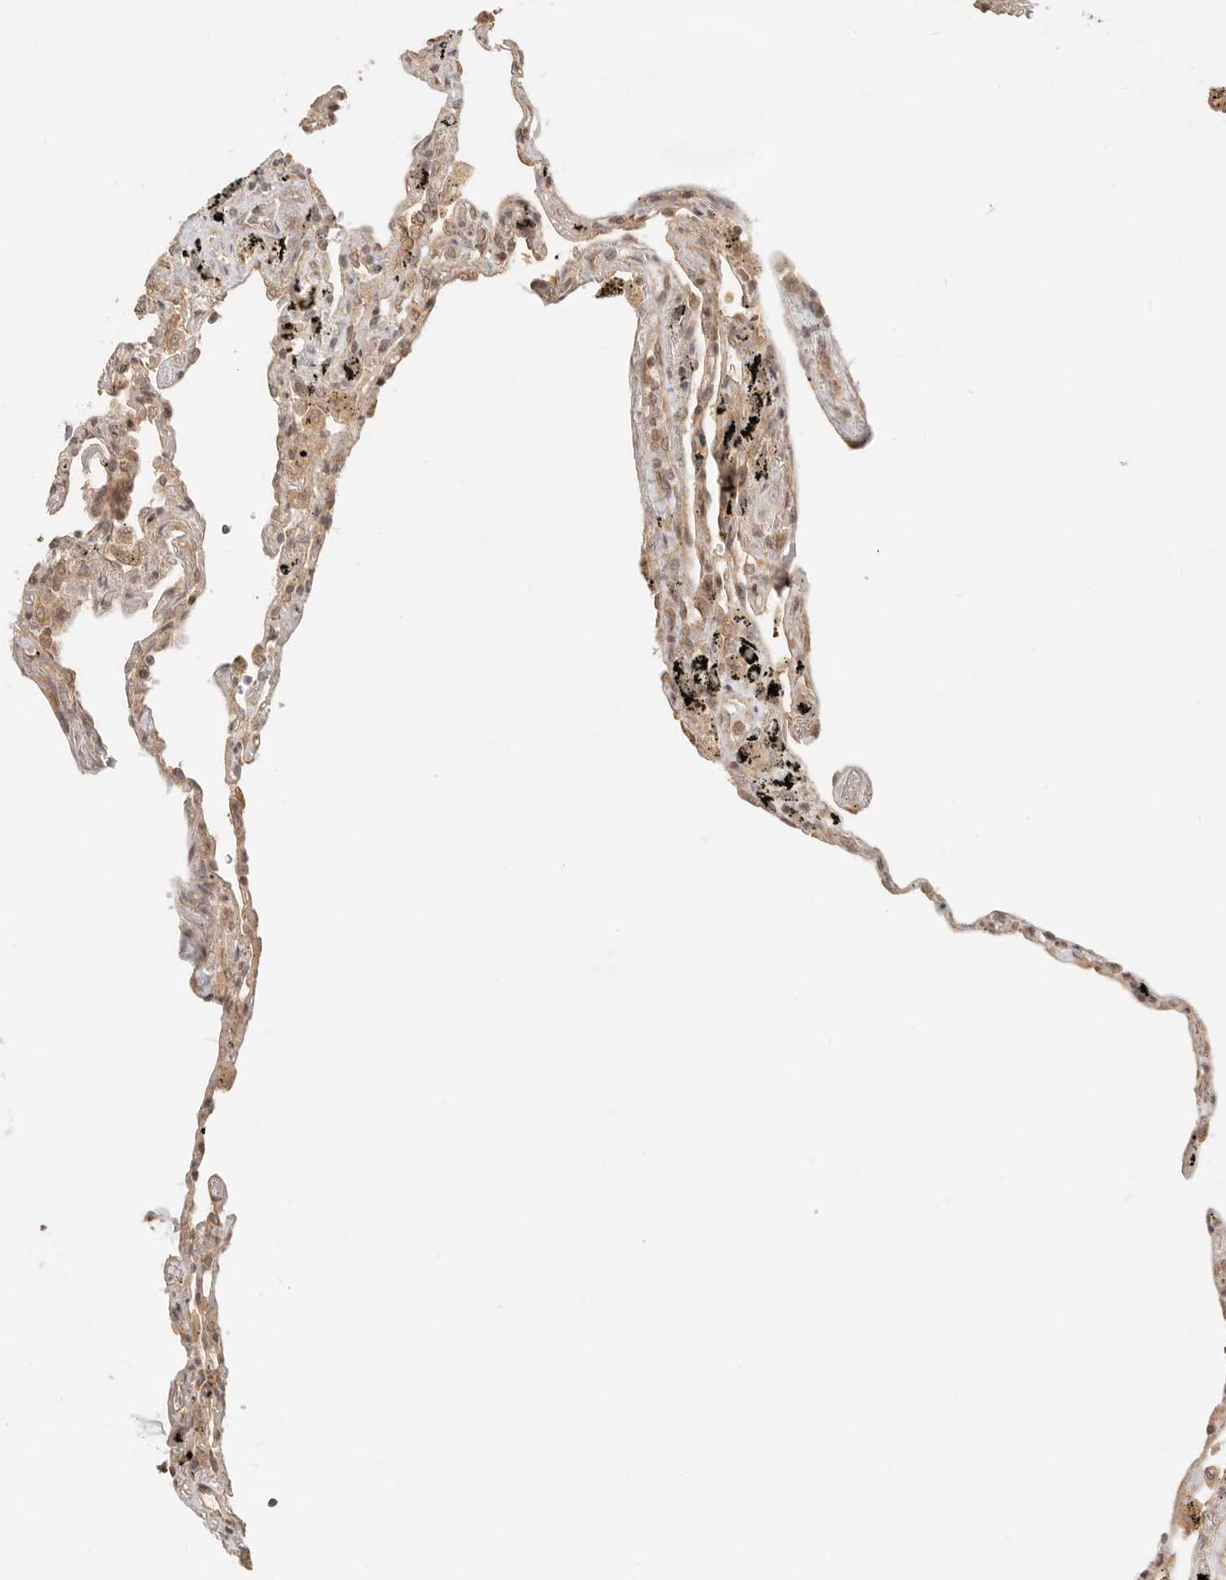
{"staining": {"intensity": "moderate", "quantity": "25%-75%", "location": "cytoplasmic/membranous,nuclear"}, "tissue": "lung", "cell_type": "Alveolar cells", "image_type": "normal", "snomed": [{"axis": "morphology", "description": "Normal tissue, NOS"}, {"axis": "topography", "description": "Lung"}], "caption": "This histopathology image shows benign lung stained with immunohistochemistry (IHC) to label a protein in brown. The cytoplasmic/membranous,nuclear of alveolar cells show moderate positivity for the protein. Nuclei are counter-stained blue.", "gene": "BAALC", "patient": {"sex": "male", "age": 59}}